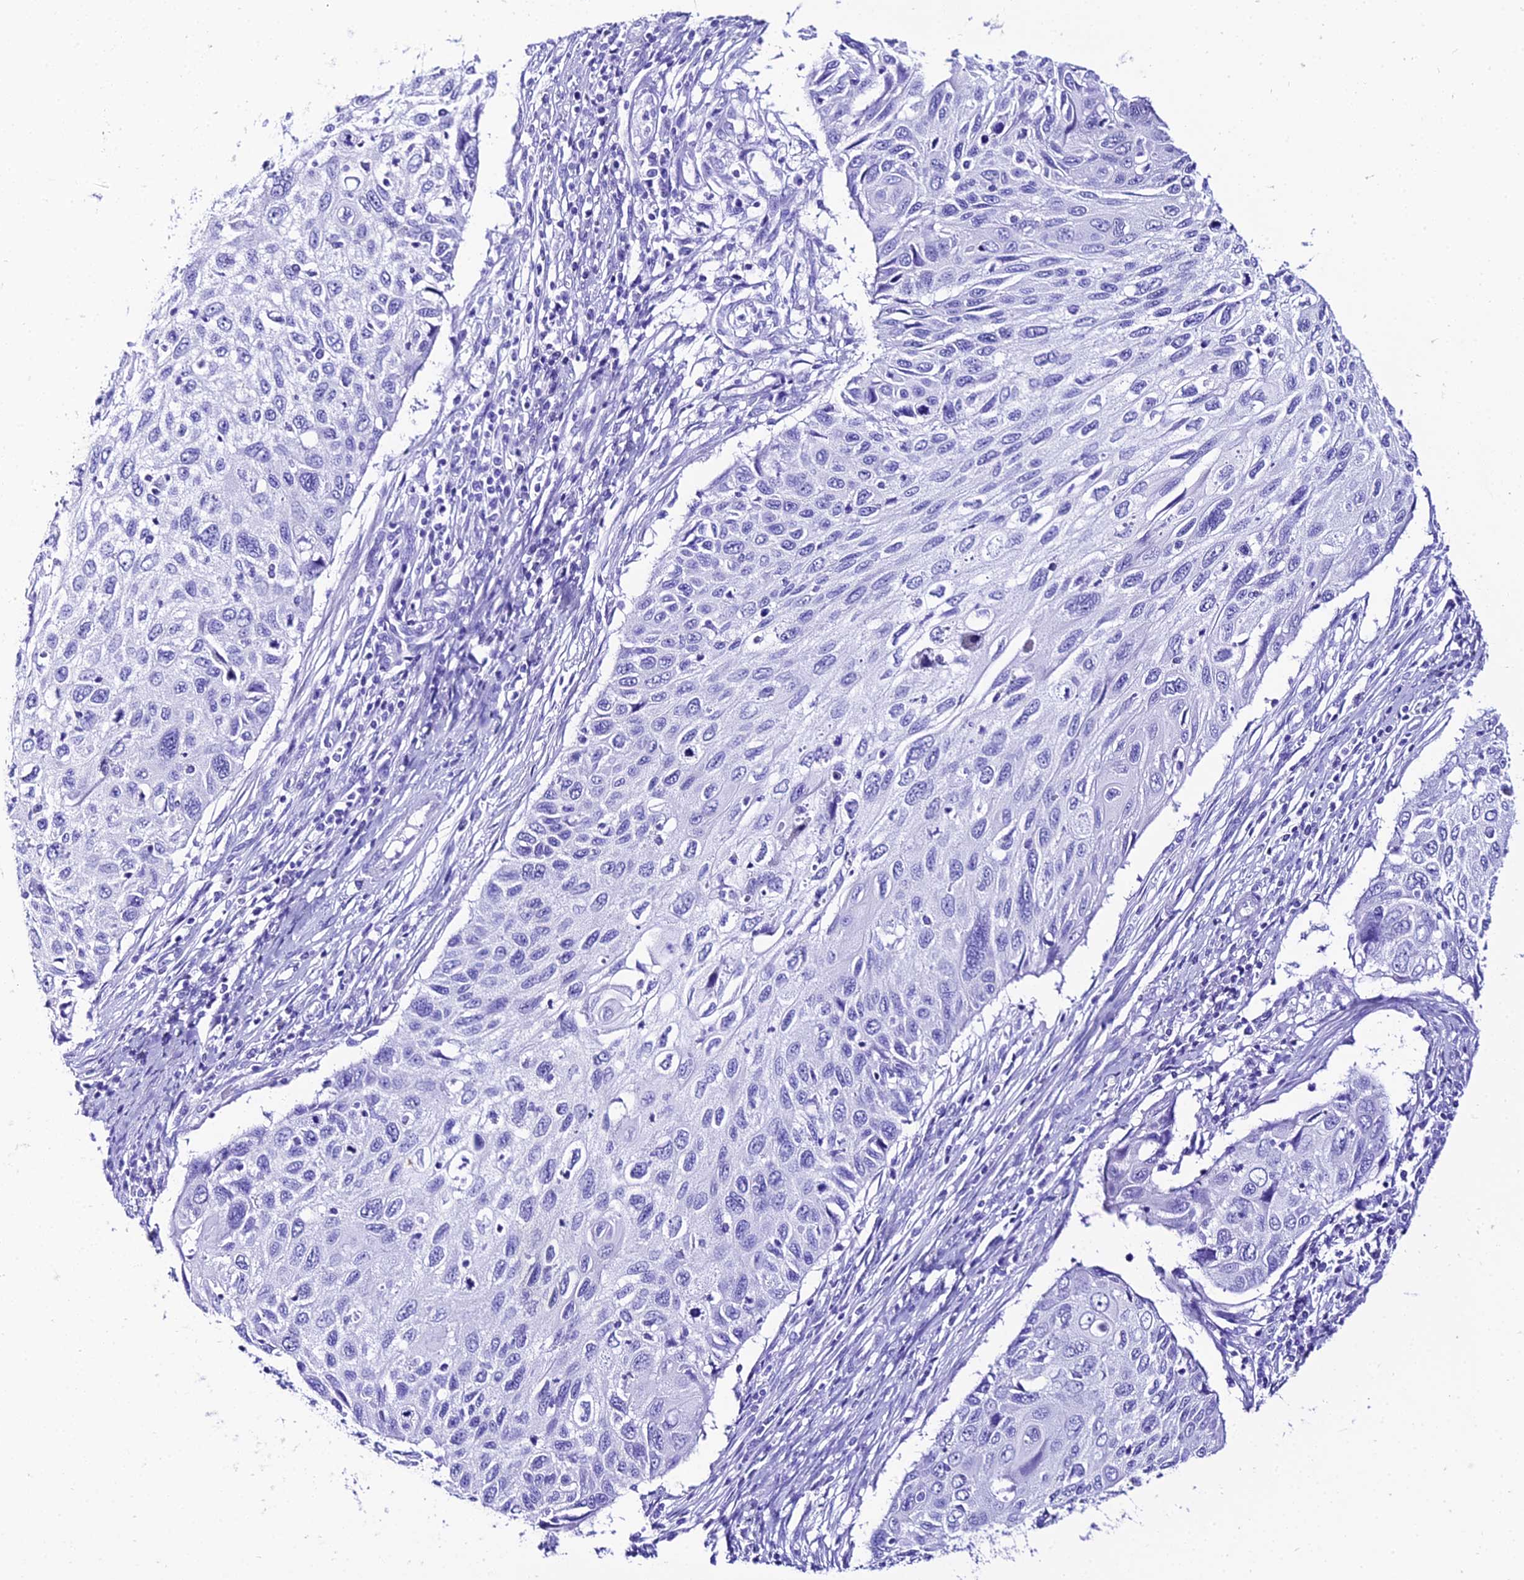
{"staining": {"intensity": "negative", "quantity": "none", "location": "none"}, "tissue": "cervical cancer", "cell_type": "Tumor cells", "image_type": "cancer", "snomed": [{"axis": "morphology", "description": "Squamous cell carcinoma, NOS"}, {"axis": "topography", "description": "Cervix"}], "caption": "Tumor cells show no significant protein positivity in cervical squamous cell carcinoma.", "gene": "TRMT44", "patient": {"sex": "female", "age": 70}}